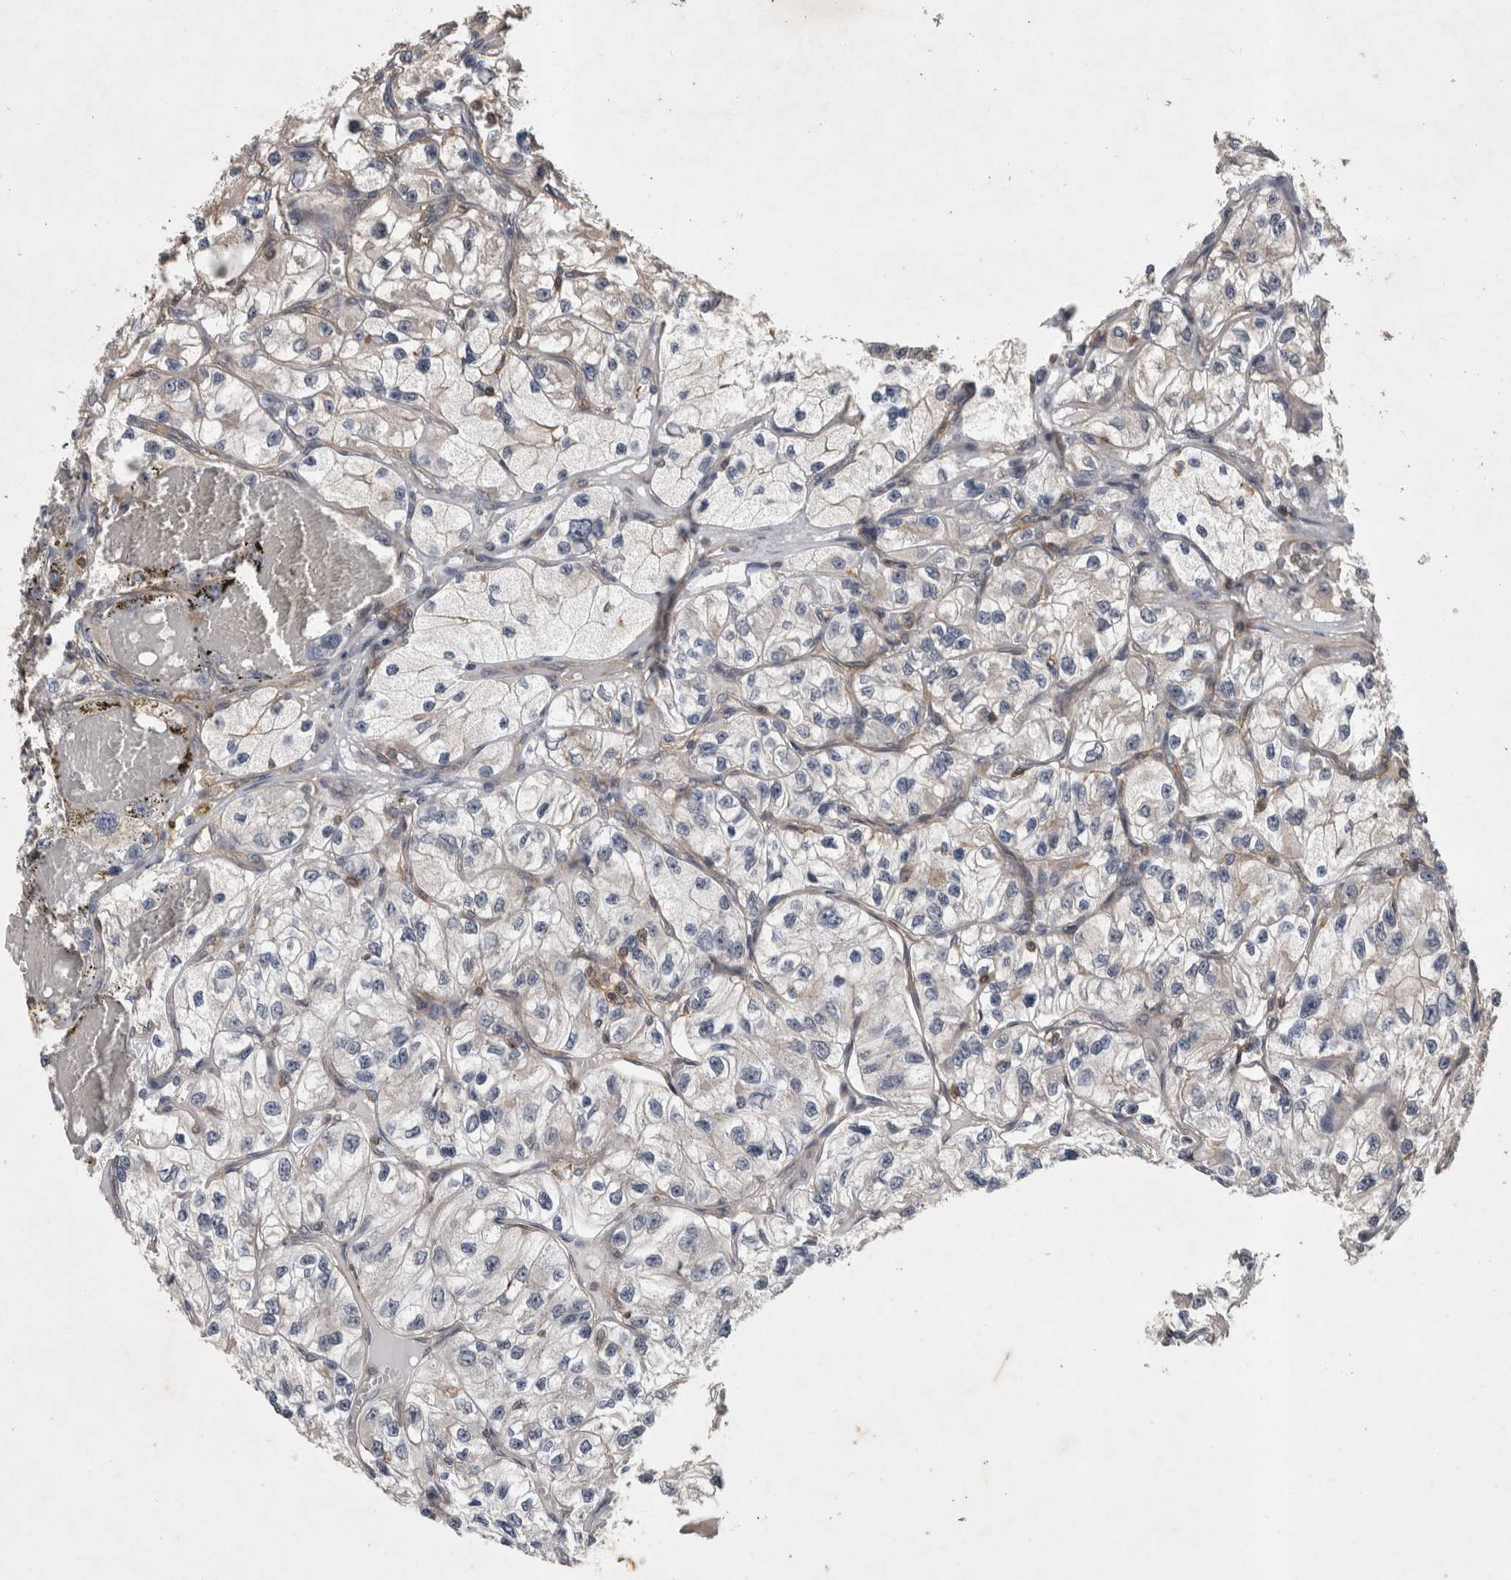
{"staining": {"intensity": "negative", "quantity": "none", "location": "none"}, "tissue": "renal cancer", "cell_type": "Tumor cells", "image_type": "cancer", "snomed": [{"axis": "morphology", "description": "Adenocarcinoma, NOS"}, {"axis": "topography", "description": "Kidney"}], "caption": "Tumor cells are negative for protein expression in human adenocarcinoma (renal). (DAB immunohistochemistry (IHC), high magnification).", "gene": "SPATA48", "patient": {"sex": "female", "age": 57}}